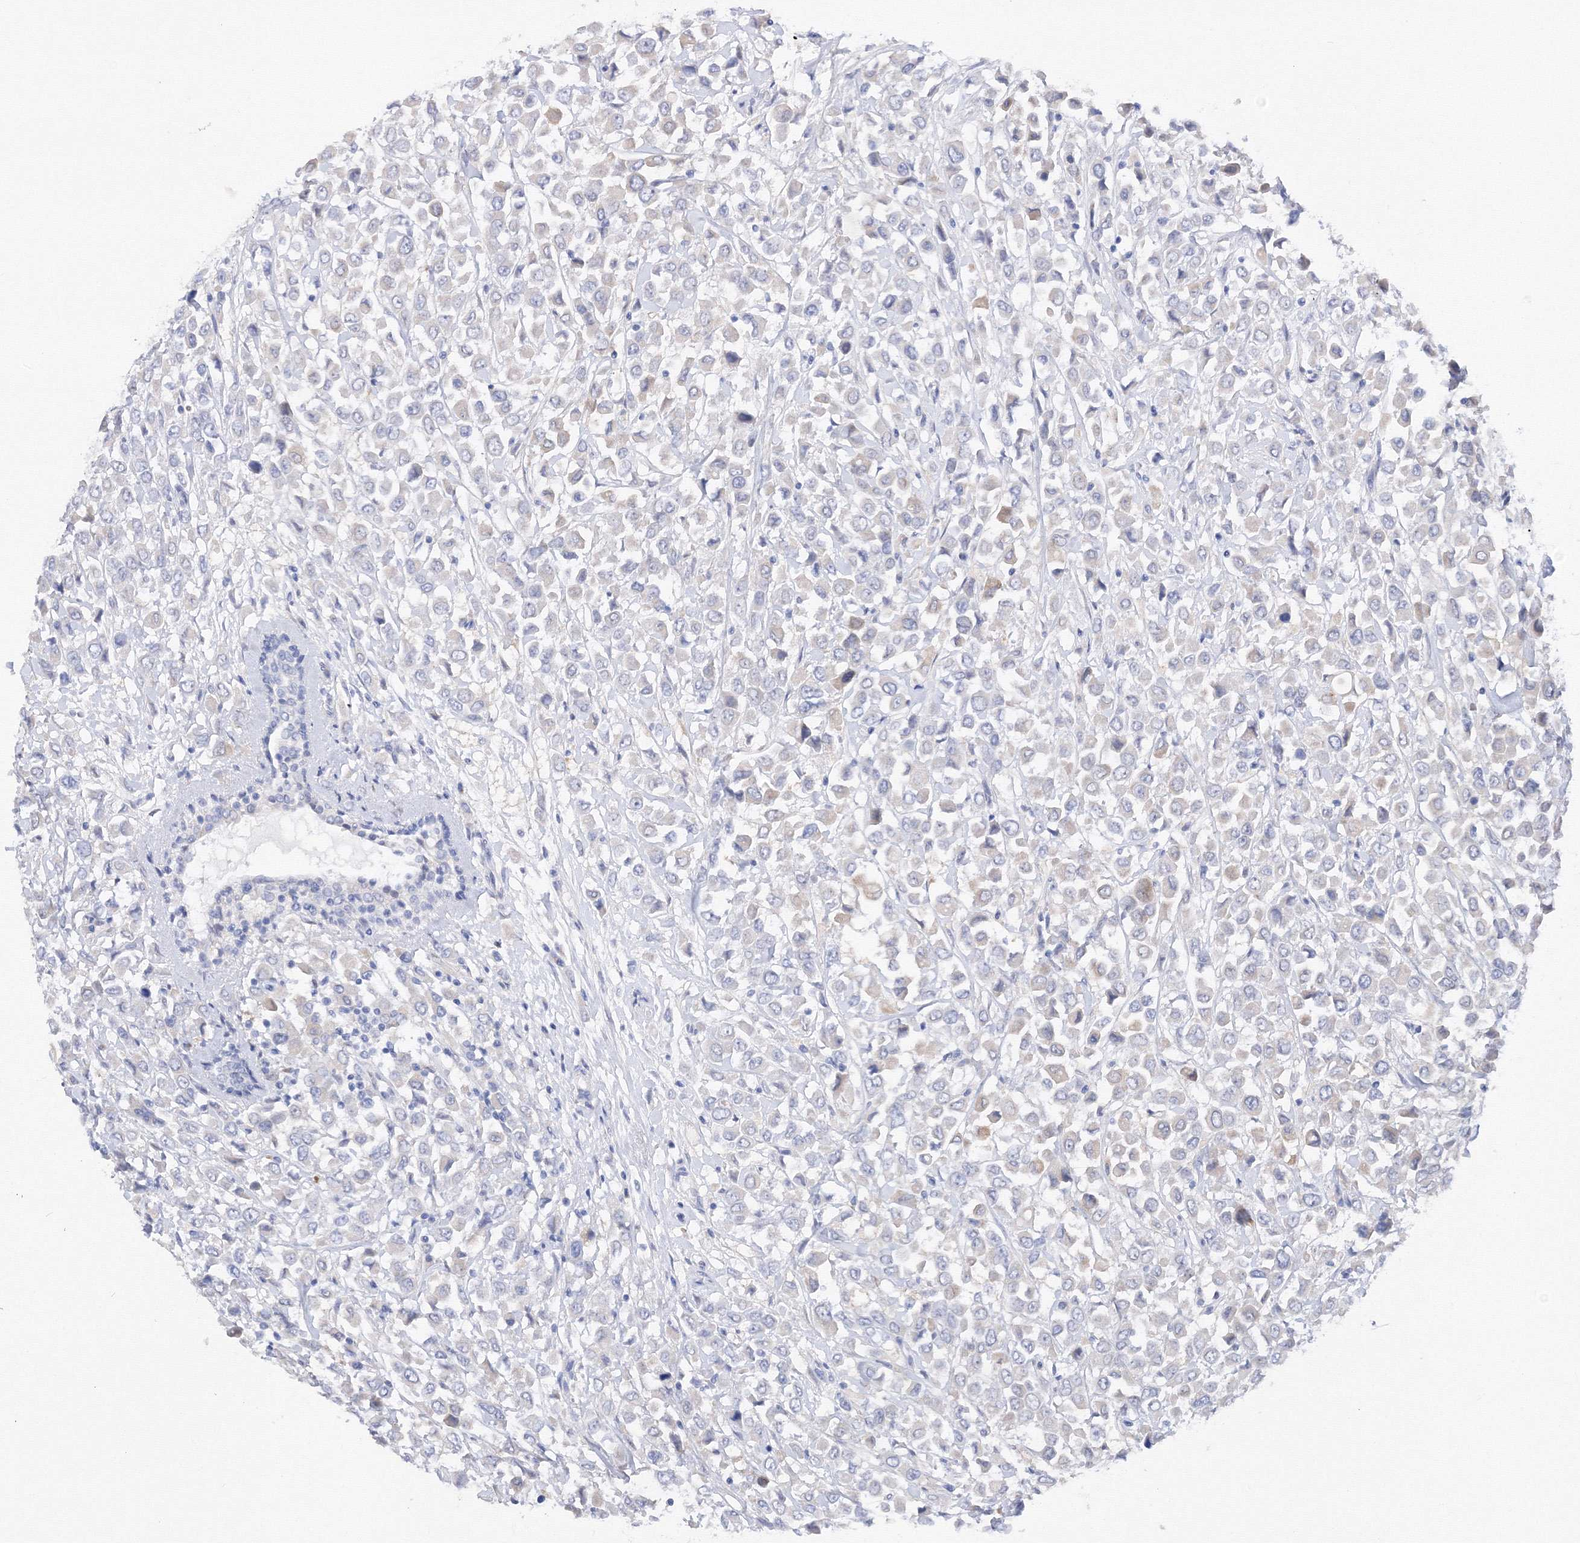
{"staining": {"intensity": "negative", "quantity": "none", "location": "none"}, "tissue": "breast cancer", "cell_type": "Tumor cells", "image_type": "cancer", "snomed": [{"axis": "morphology", "description": "Duct carcinoma"}, {"axis": "topography", "description": "Breast"}], "caption": "Tumor cells are negative for protein expression in human breast cancer.", "gene": "TAMM41", "patient": {"sex": "female", "age": 61}}